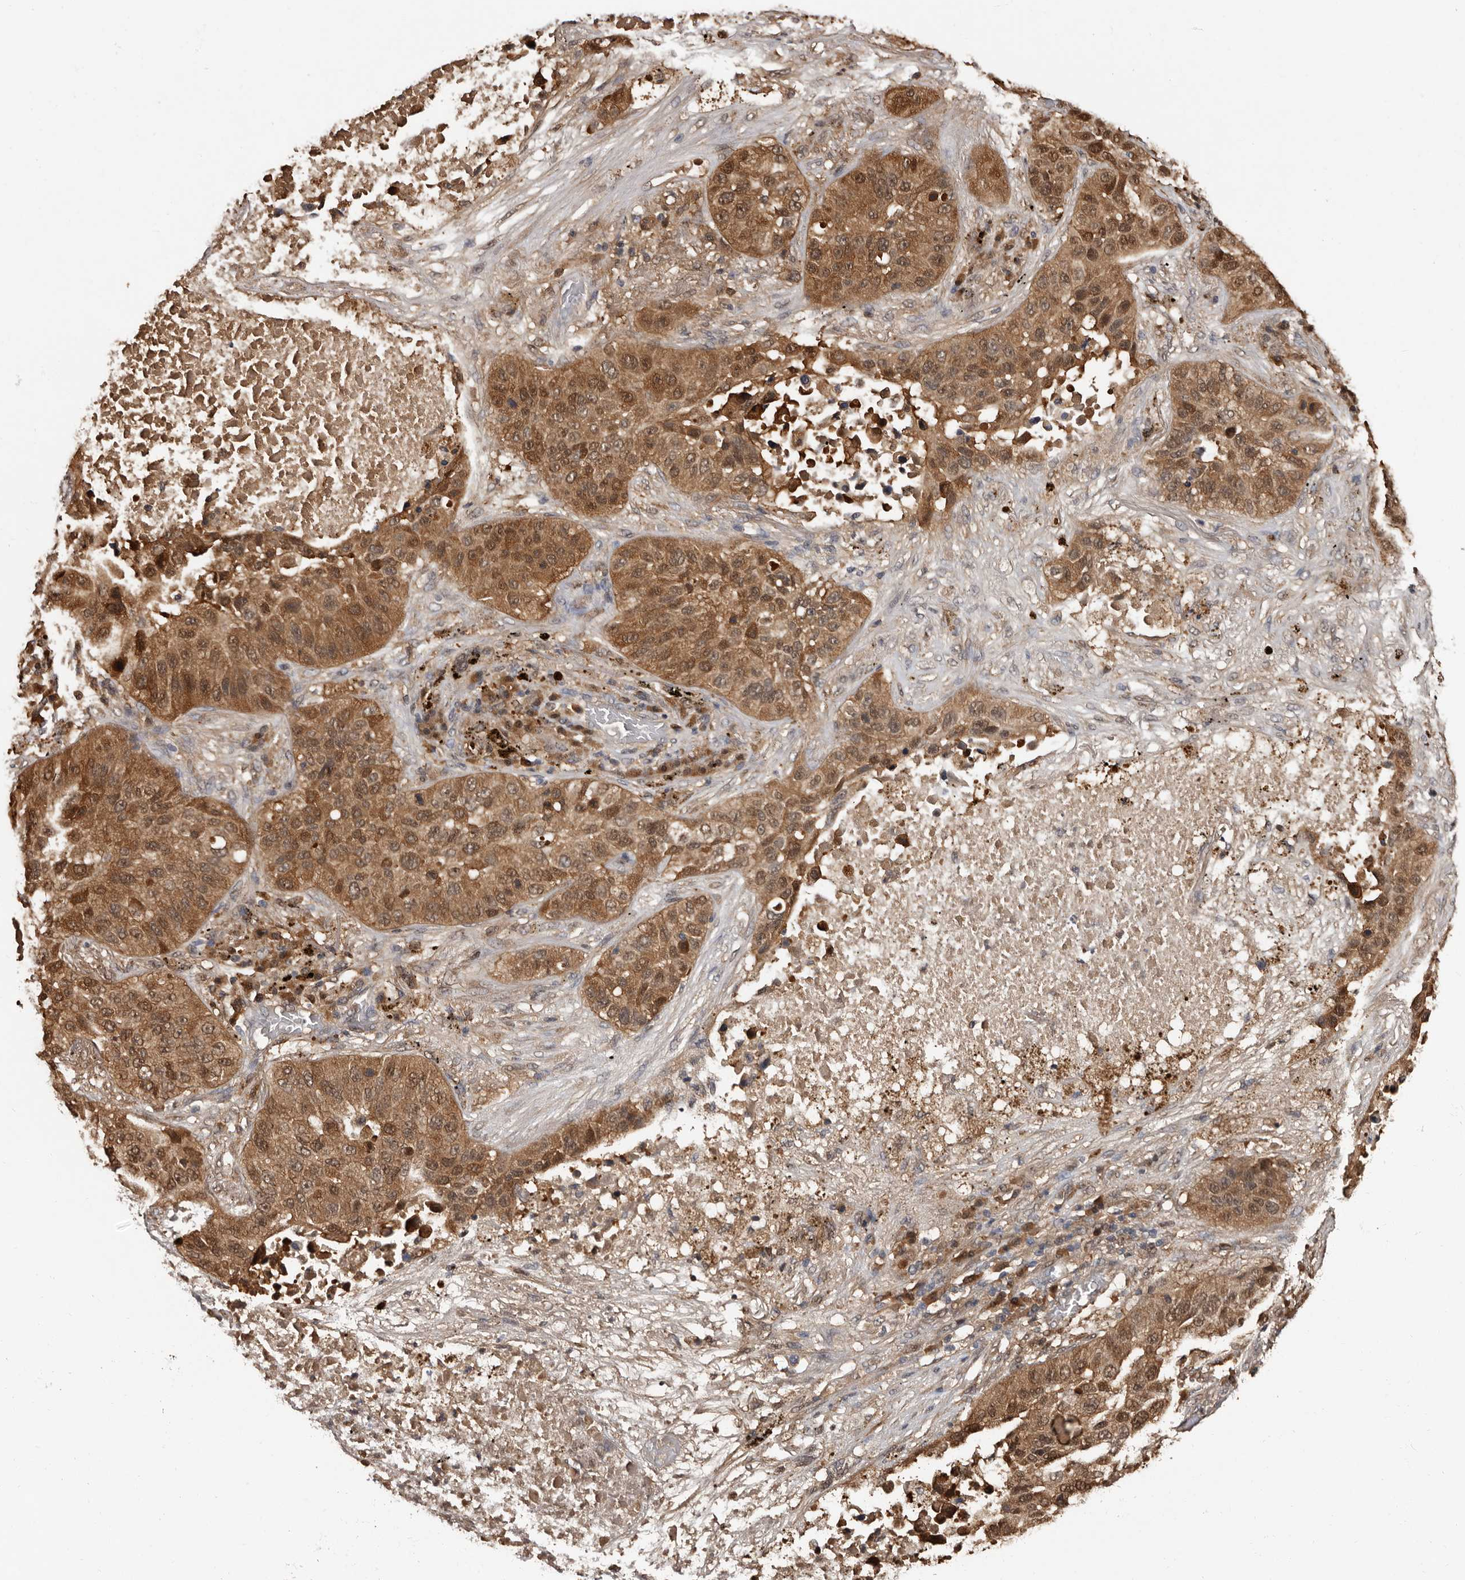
{"staining": {"intensity": "moderate", "quantity": "25%-75%", "location": "cytoplasmic/membranous,nuclear"}, "tissue": "lung cancer", "cell_type": "Tumor cells", "image_type": "cancer", "snomed": [{"axis": "morphology", "description": "Squamous cell carcinoma, NOS"}, {"axis": "topography", "description": "Lung"}], "caption": "High-magnification brightfield microscopy of lung cancer stained with DAB (3,3'-diaminobenzidine) (brown) and counterstained with hematoxylin (blue). tumor cells exhibit moderate cytoplasmic/membranous and nuclear expression is present in about25%-75% of cells.", "gene": "DNPH1", "patient": {"sex": "male", "age": 57}}